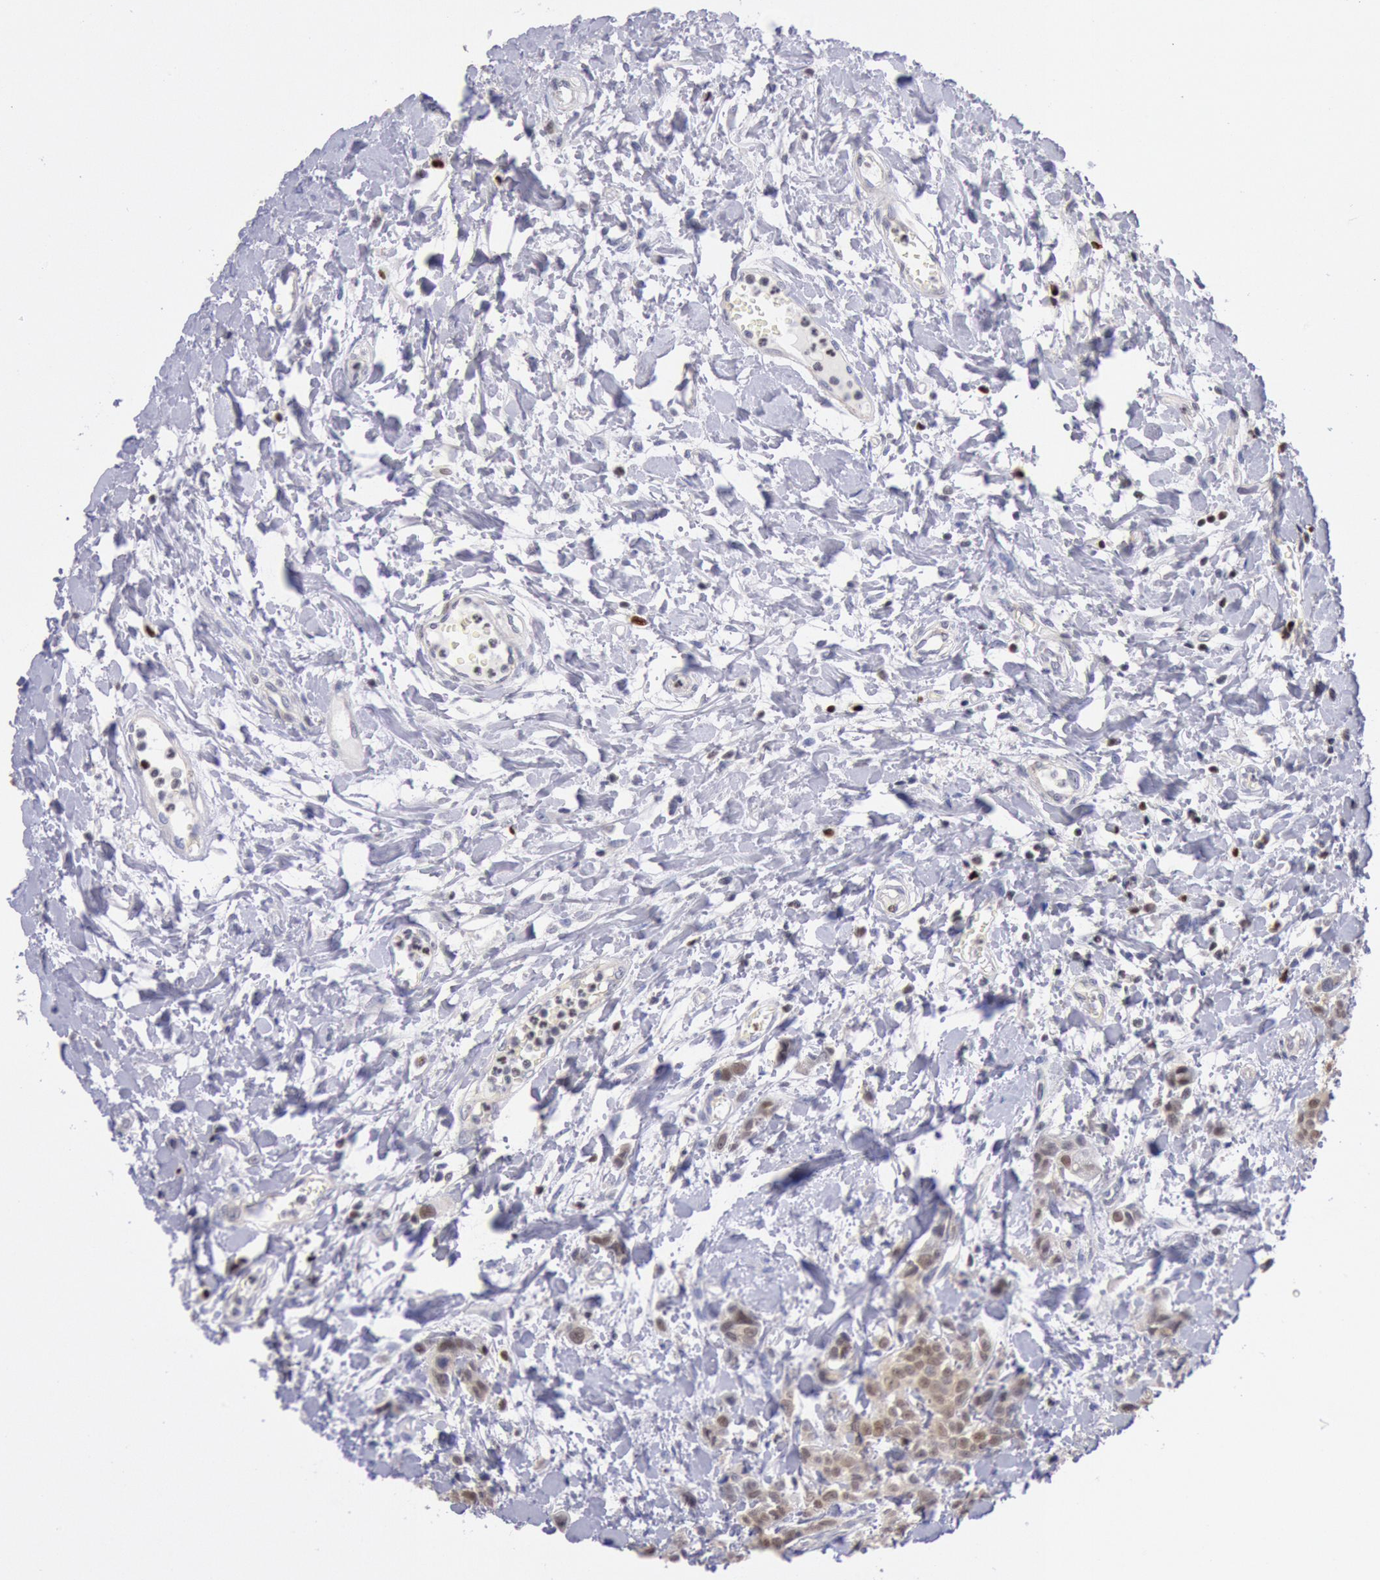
{"staining": {"intensity": "weak", "quantity": ">75%", "location": "cytoplasmic/membranous"}, "tissue": "urothelial cancer", "cell_type": "Tumor cells", "image_type": "cancer", "snomed": [{"axis": "morphology", "description": "Urothelial carcinoma, High grade"}, {"axis": "topography", "description": "Urinary bladder"}], "caption": "High-power microscopy captured an IHC histopathology image of urothelial carcinoma (high-grade), revealing weak cytoplasmic/membranous staining in about >75% of tumor cells.", "gene": "RPS6KA5", "patient": {"sex": "male", "age": 56}}